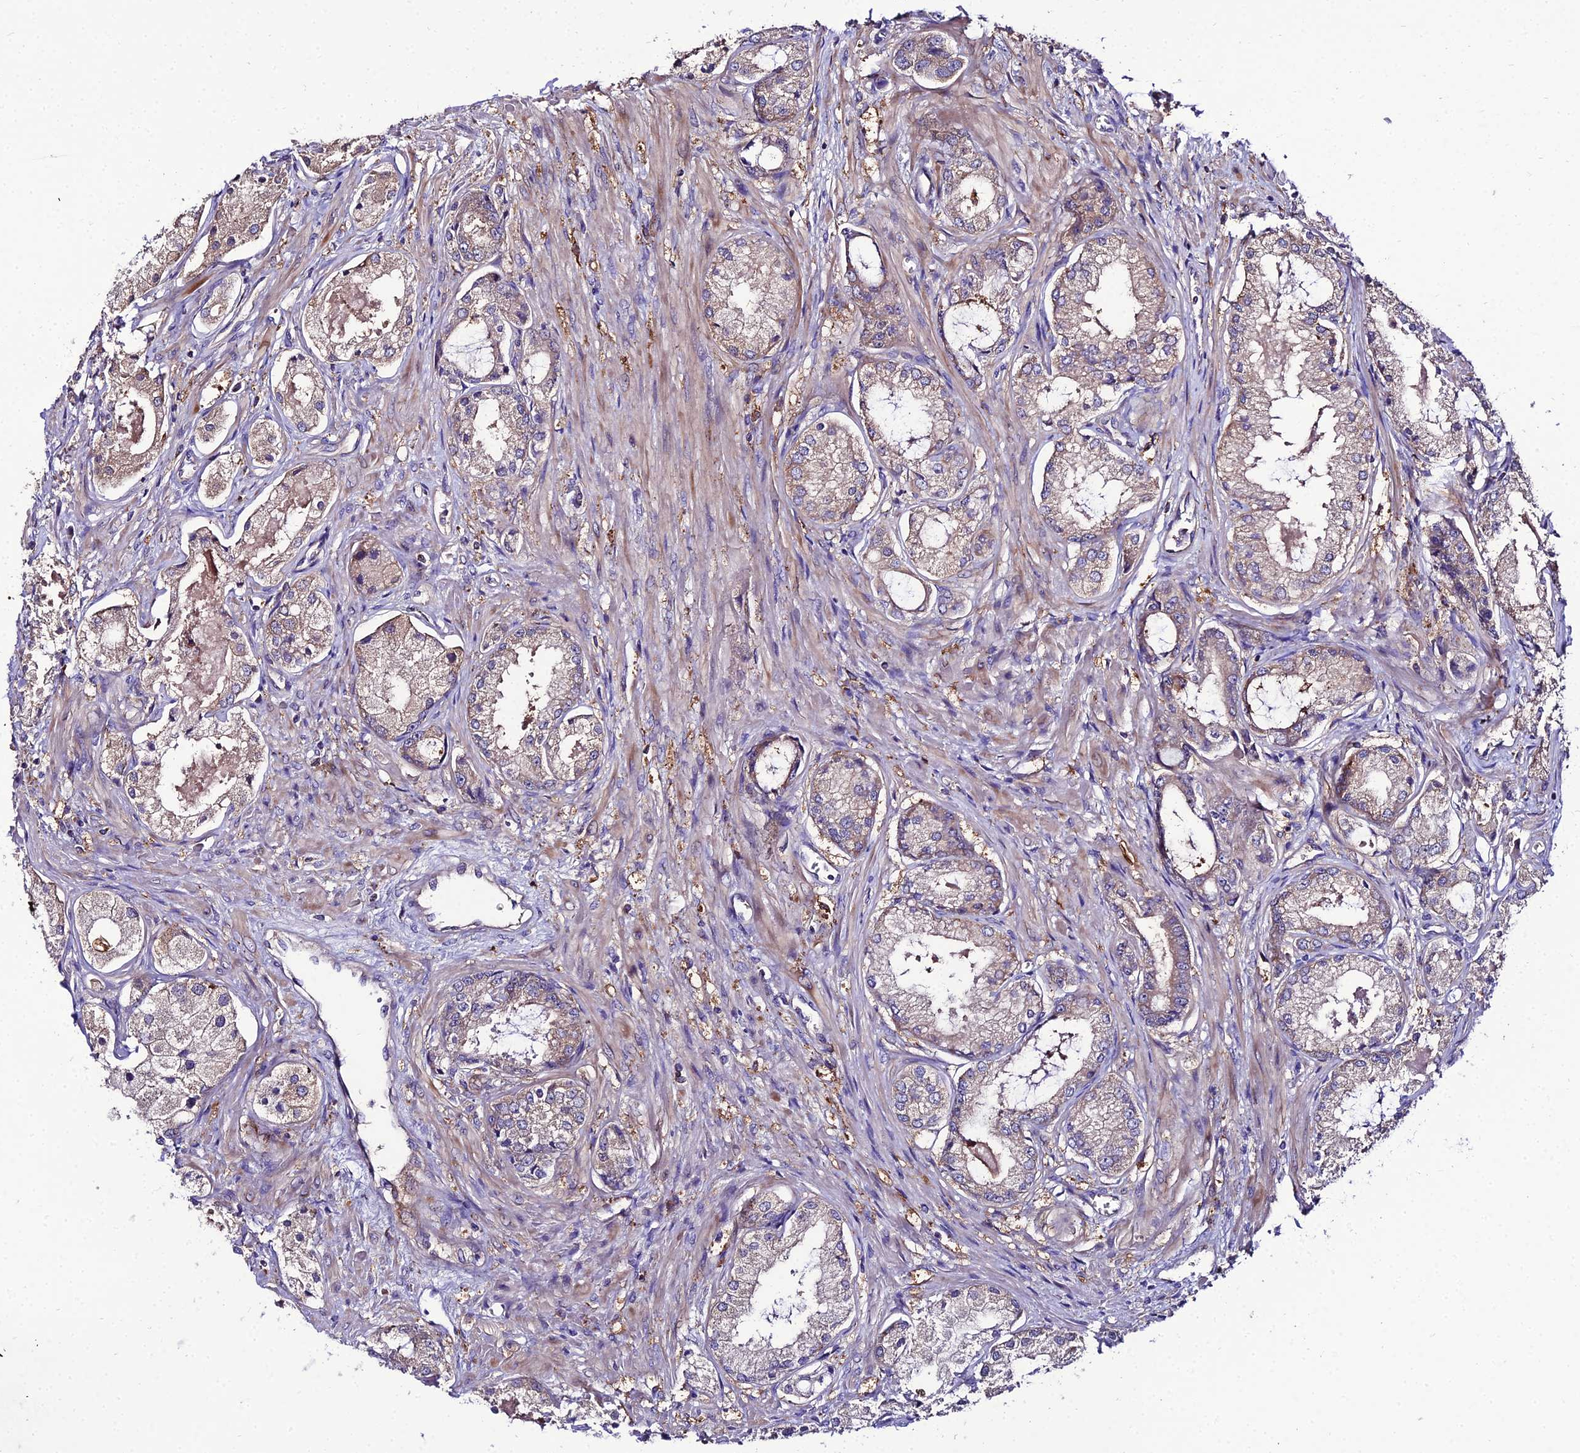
{"staining": {"intensity": "weak", "quantity": "25%-75%", "location": "cytoplasmic/membranous"}, "tissue": "prostate cancer", "cell_type": "Tumor cells", "image_type": "cancer", "snomed": [{"axis": "morphology", "description": "Adenocarcinoma, Low grade"}, {"axis": "topography", "description": "Prostate"}], "caption": "Immunohistochemistry of human prostate adenocarcinoma (low-grade) displays low levels of weak cytoplasmic/membranous positivity in about 25%-75% of tumor cells. The protein is shown in brown color, while the nuclei are stained blue.", "gene": "C2orf69", "patient": {"sex": "male", "age": 68}}